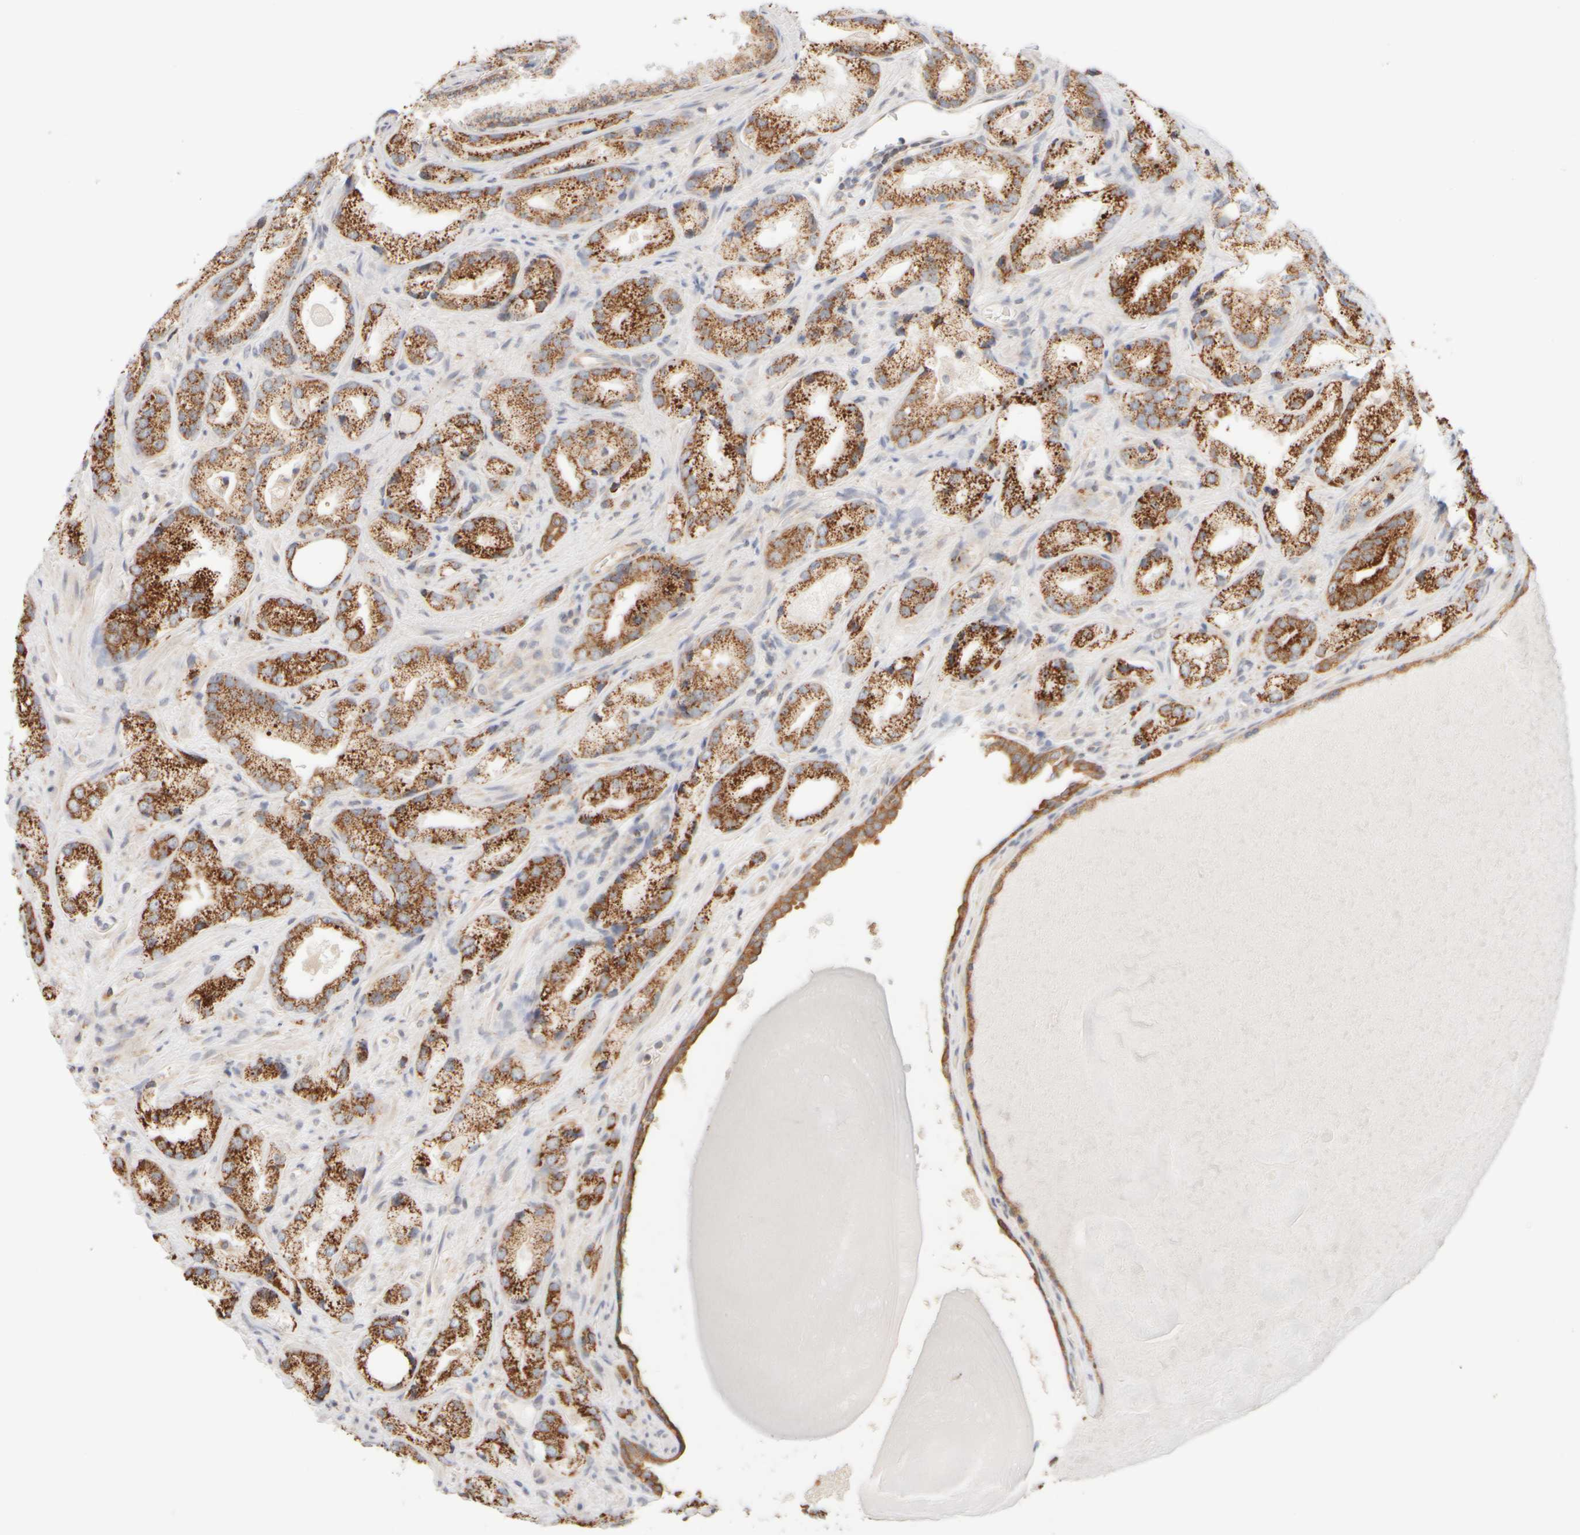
{"staining": {"intensity": "moderate", "quantity": ">75%", "location": "cytoplasmic/membranous"}, "tissue": "prostate cancer", "cell_type": "Tumor cells", "image_type": "cancer", "snomed": [{"axis": "morphology", "description": "Adenocarcinoma, High grade"}, {"axis": "topography", "description": "Prostate"}], "caption": "DAB immunohistochemical staining of adenocarcinoma (high-grade) (prostate) reveals moderate cytoplasmic/membranous protein expression in approximately >75% of tumor cells.", "gene": "PPM1K", "patient": {"sex": "male", "age": 63}}